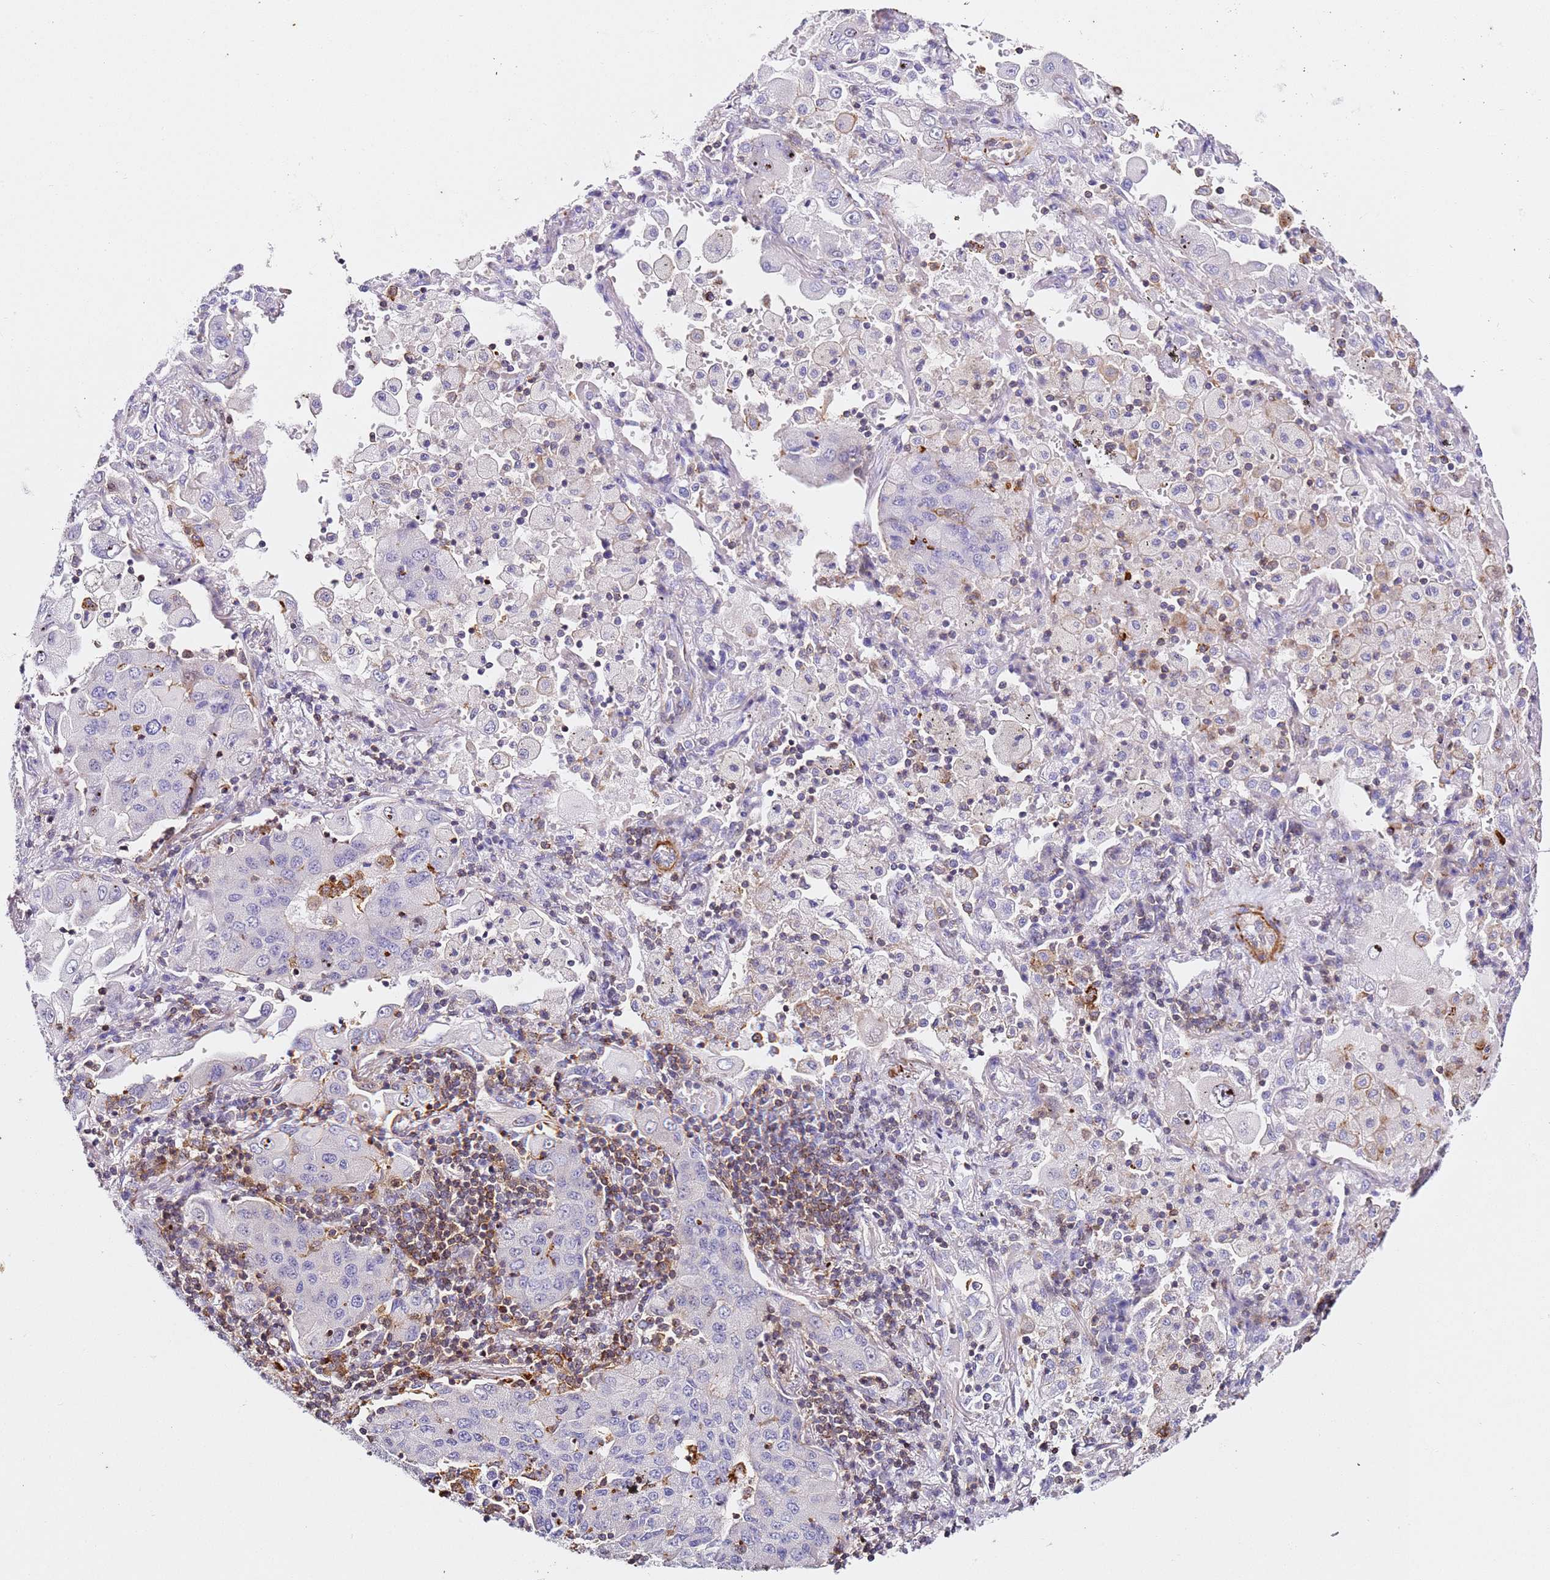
{"staining": {"intensity": "negative", "quantity": "none", "location": "none"}, "tissue": "lung cancer", "cell_type": "Tumor cells", "image_type": "cancer", "snomed": [{"axis": "morphology", "description": "Squamous cell carcinoma, NOS"}, {"axis": "topography", "description": "Lung"}], "caption": "Immunohistochemistry (IHC) micrograph of neoplastic tissue: lung squamous cell carcinoma stained with DAB (3,3'-diaminobenzidine) demonstrates no significant protein positivity in tumor cells.", "gene": "ZNF671", "patient": {"sex": "male", "age": 74}}